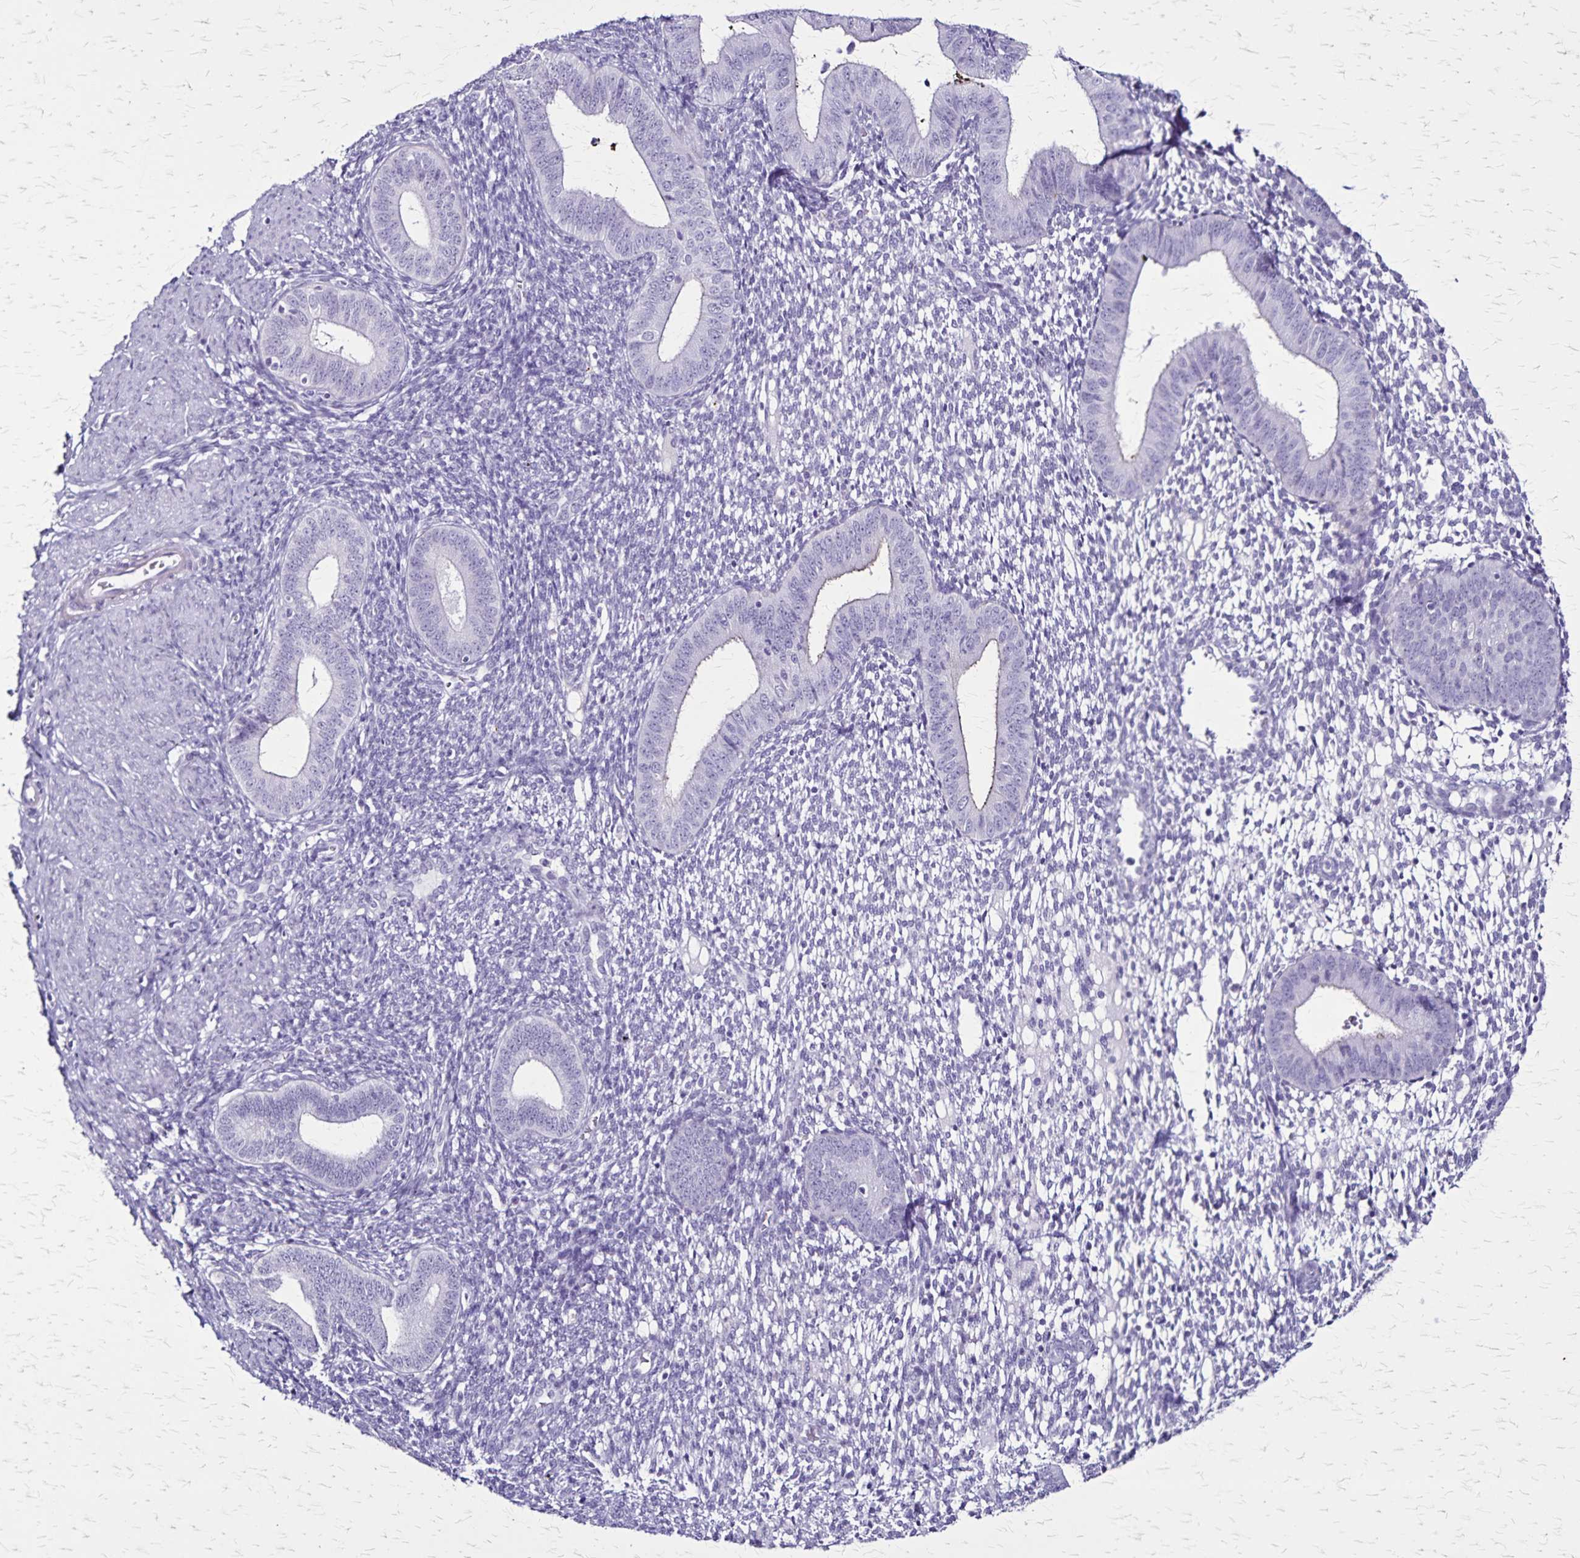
{"staining": {"intensity": "negative", "quantity": "none", "location": "none"}, "tissue": "endometrium", "cell_type": "Cells in endometrial stroma", "image_type": "normal", "snomed": [{"axis": "morphology", "description": "Normal tissue, NOS"}, {"axis": "topography", "description": "Endometrium"}], "caption": "This is an immunohistochemistry micrograph of normal human endometrium. There is no expression in cells in endometrial stroma.", "gene": "KRT2", "patient": {"sex": "female", "age": 40}}